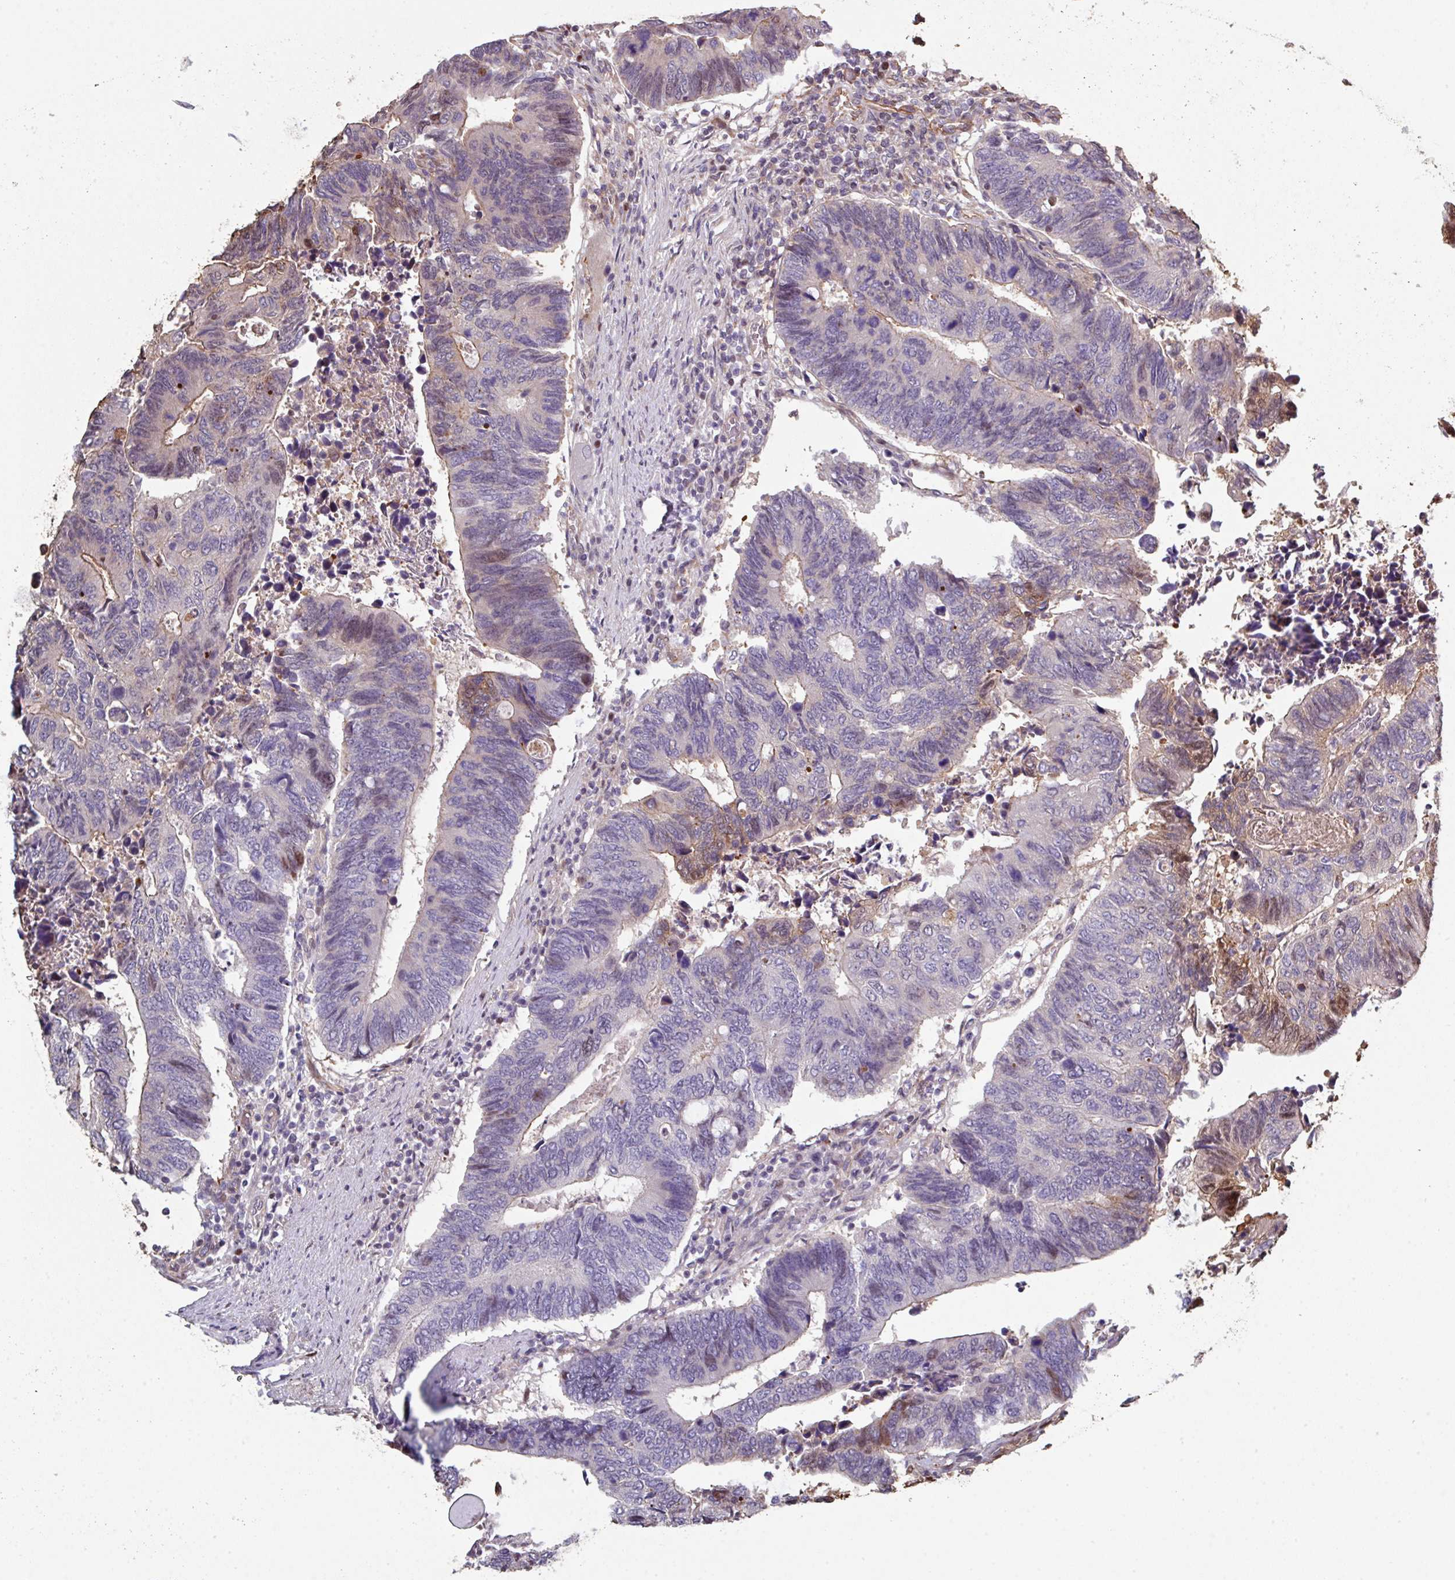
{"staining": {"intensity": "weak", "quantity": "<25%", "location": "cytoplasmic/membranous"}, "tissue": "colorectal cancer", "cell_type": "Tumor cells", "image_type": "cancer", "snomed": [{"axis": "morphology", "description": "Adenocarcinoma, NOS"}, {"axis": "topography", "description": "Colon"}], "caption": "Human adenocarcinoma (colorectal) stained for a protein using immunohistochemistry (IHC) displays no expression in tumor cells.", "gene": "ANO9", "patient": {"sex": "male", "age": 87}}